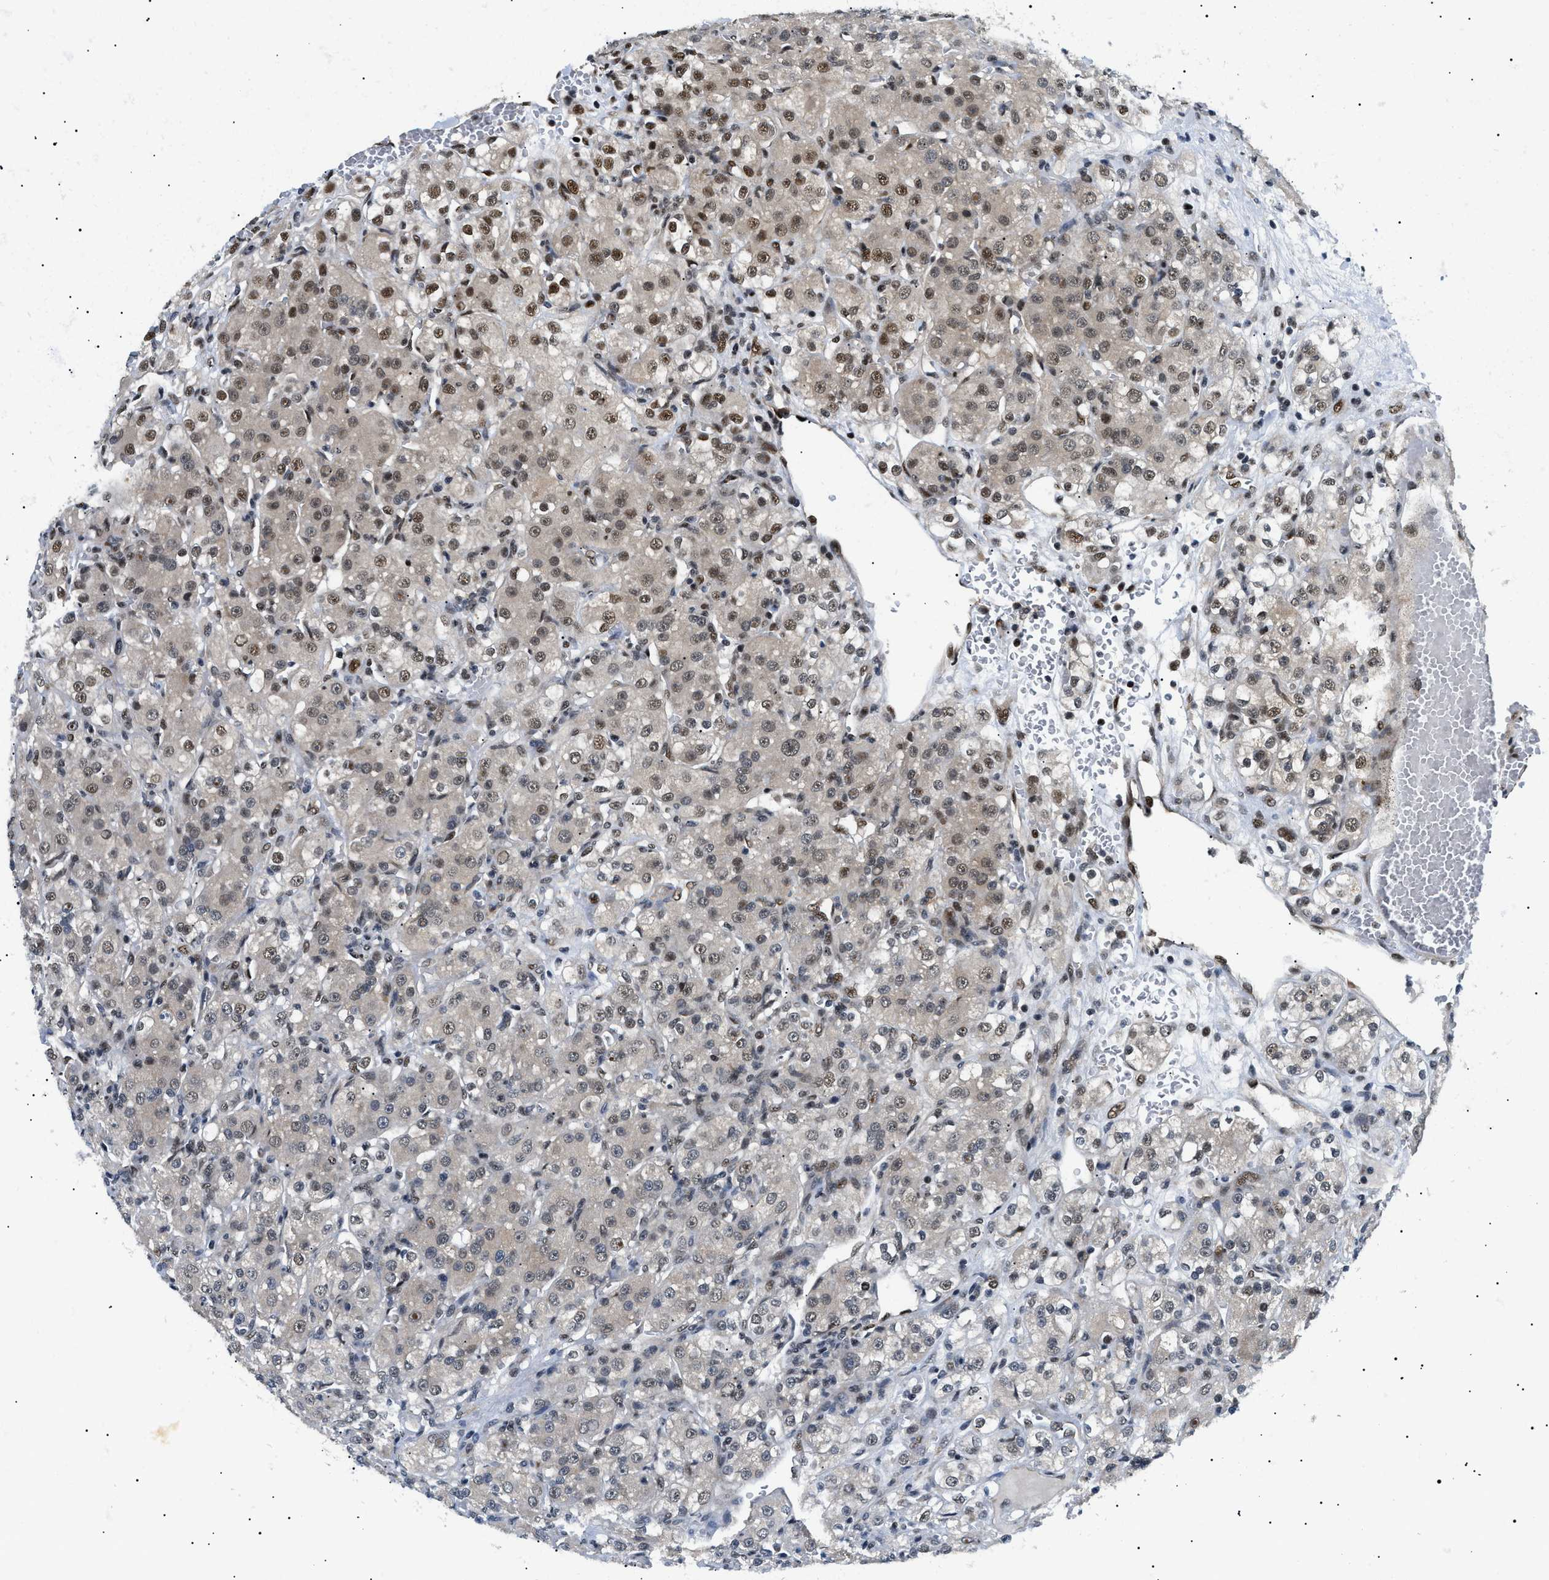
{"staining": {"intensity": "moderate", "quantity": "25%-75%", "location": "cytoplasmic/membranous,nuclear"}, "tissue": "renal cancer", "cell_type": "Tumor cells", "image_type": "cancer", "snomed": [{"axis": "morphology", "description": "Normal tissue, NOS"}, {"axis": "morphology", "description": "Adenocarcinoma, NOS"}, {"axis": "topography", "description": "Kidney"}], "caption": "Brown immunohistochemical staining in human renal cancer demonstrates moderate cytoplasmic/membranous and nuclear staining in approximately 25%-75% of tumor cells.", "gene": "CWC25", "patient": {"sex": "male", "age": 61}}